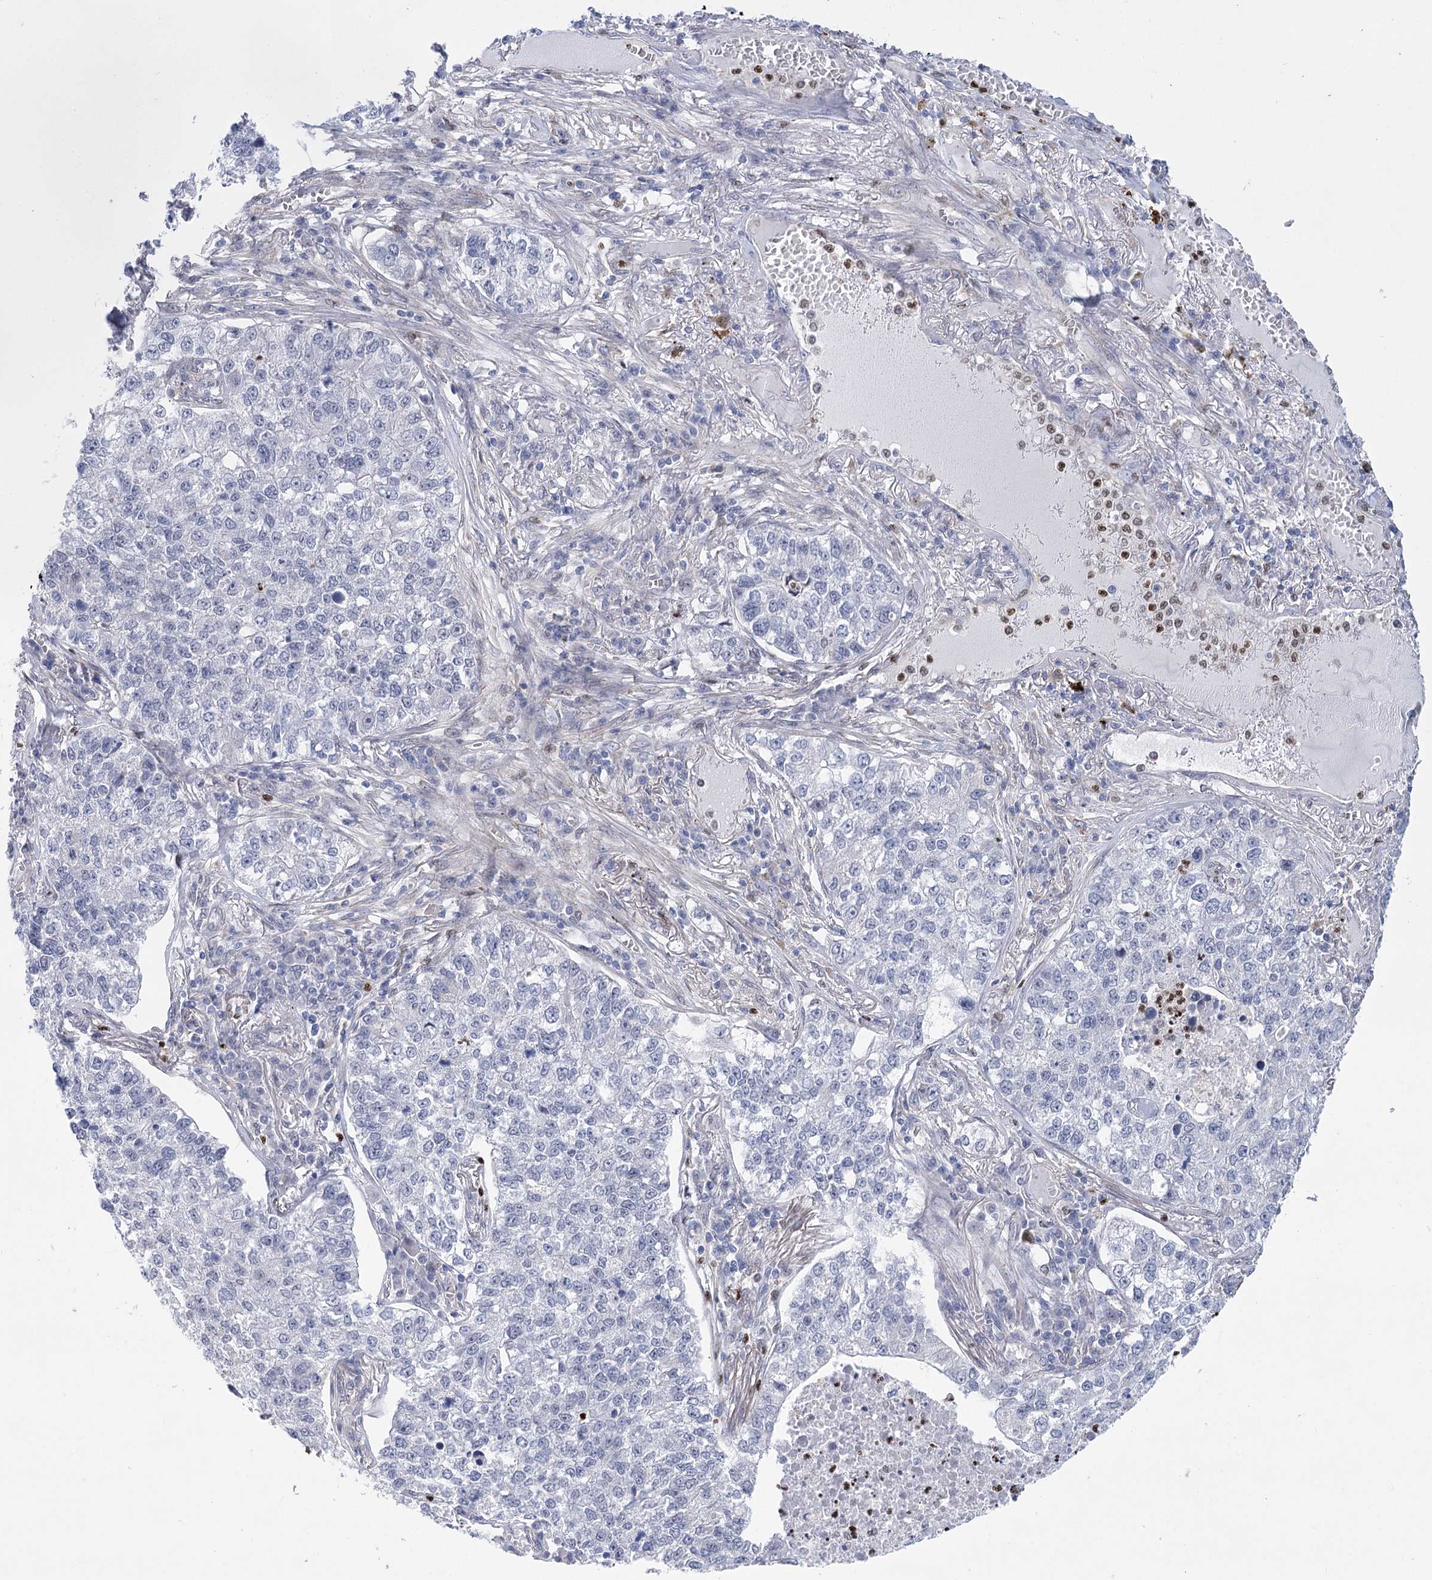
{"staining": {"intensity": "negative", "quantity": "none", "location": "none"}, "tissue": "lung cancer", "cell_type": "Tumor cells", "image_type": "cancer", "snomed": [{"axis": "morphology", "description": "Adenocarcinoma, NOS"}, {"axis": "topography", "description": "Lung"}], "caption": "Immunohistochemistry (IHC) image of lung adenocarcinoma stained for a protein (brown), which shows no expression in tumor cells. Nuclei are stained in blue.", "gene": "THAP6", "patient": {"sex": "male", "age": 49}}